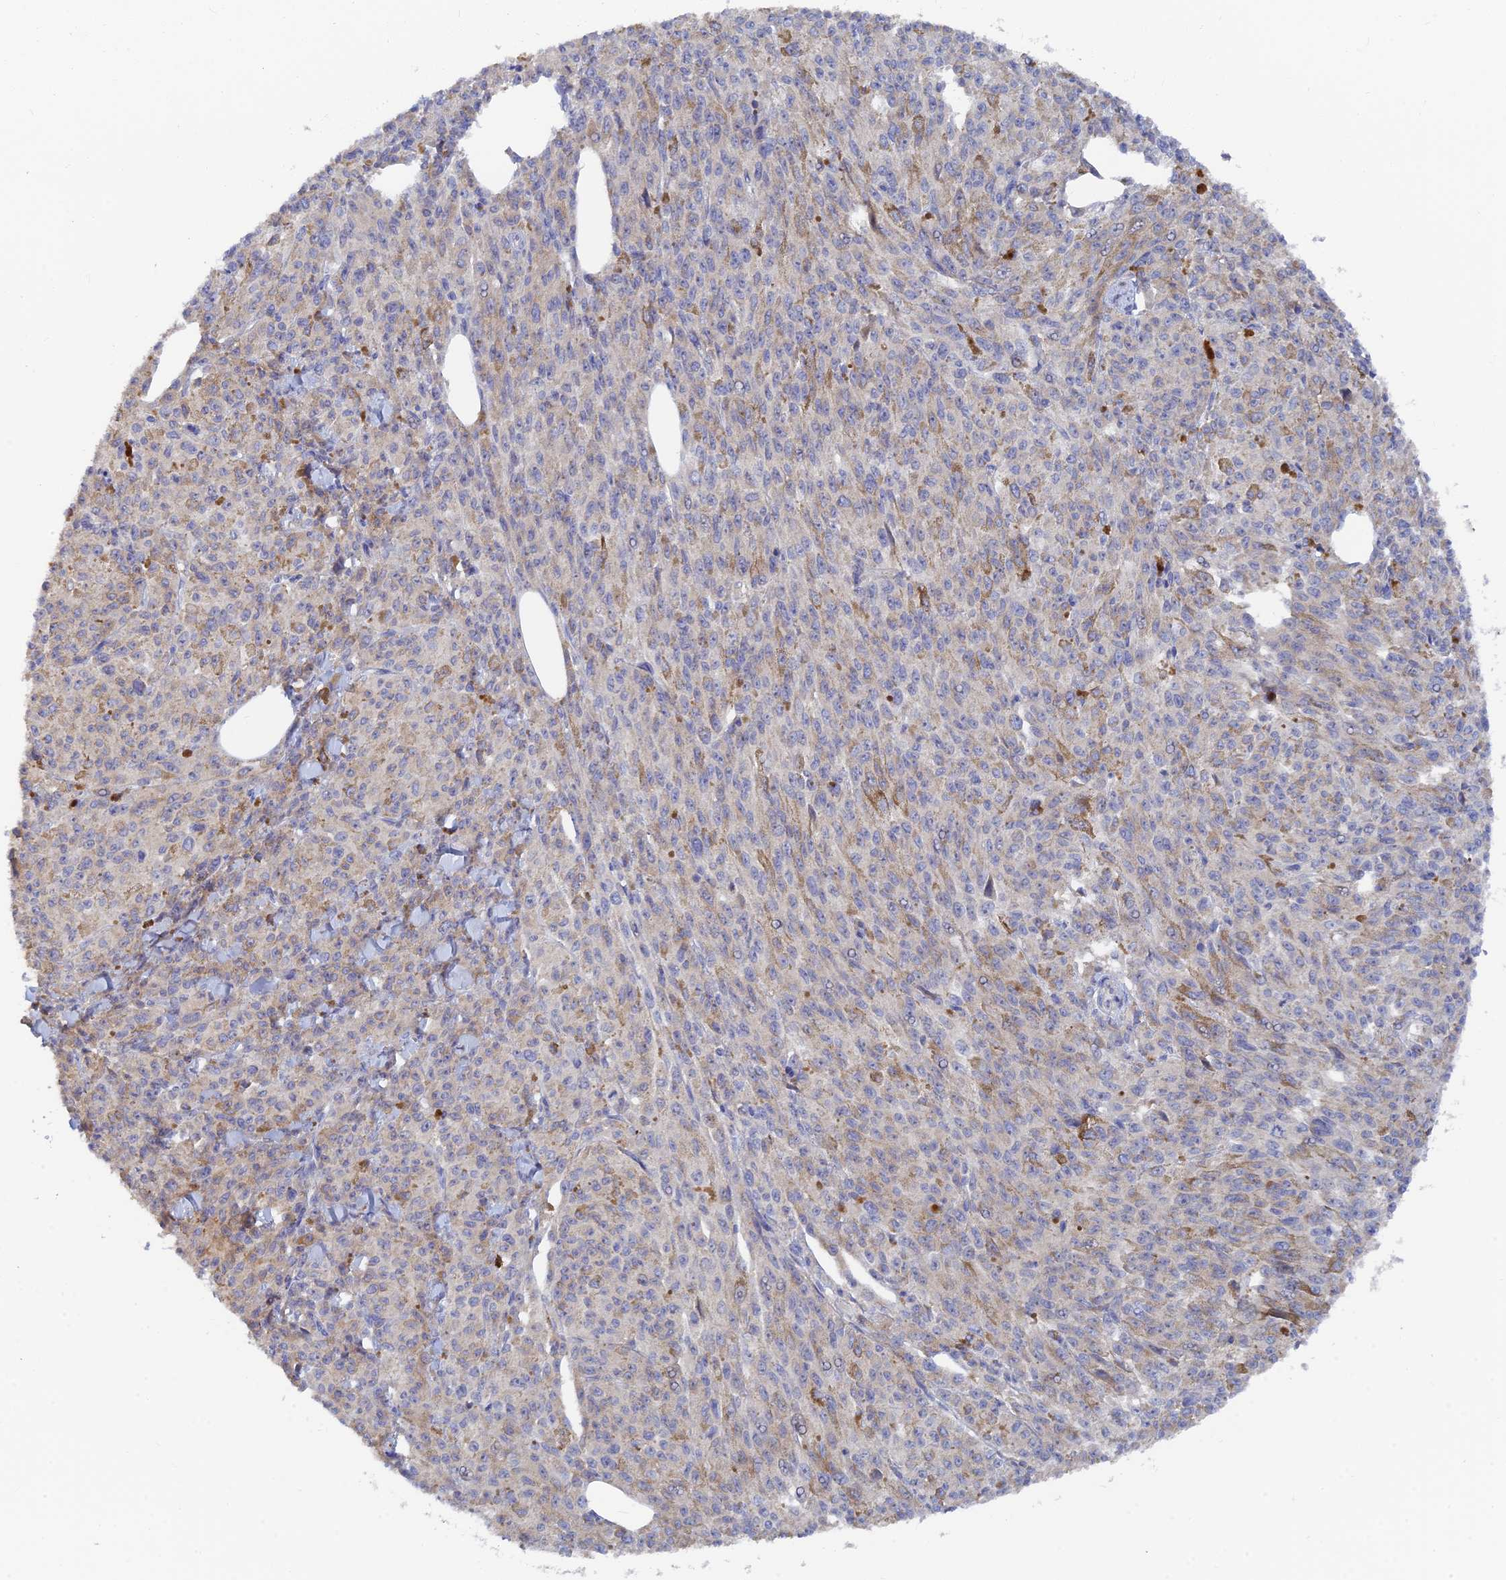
{"staining": {"intensity": "negative", "quantity": "none", "location": "none"}, "tissue": "melanoma", "cell_type": "Tumor cells", "image_type": "cancer", "snomed": [{"axis": "morphology", "description": "Malignant melanoma, NOS"}, {"axis": "topography", "description": "Skin"}], "caption": "An image of melanoma stained for a protein exhibits no brown staining in tumor cells. Nuclei are stained in blue.", "gene": "SPATA5L1", "patient": {"sex": "female", "age": 52}}